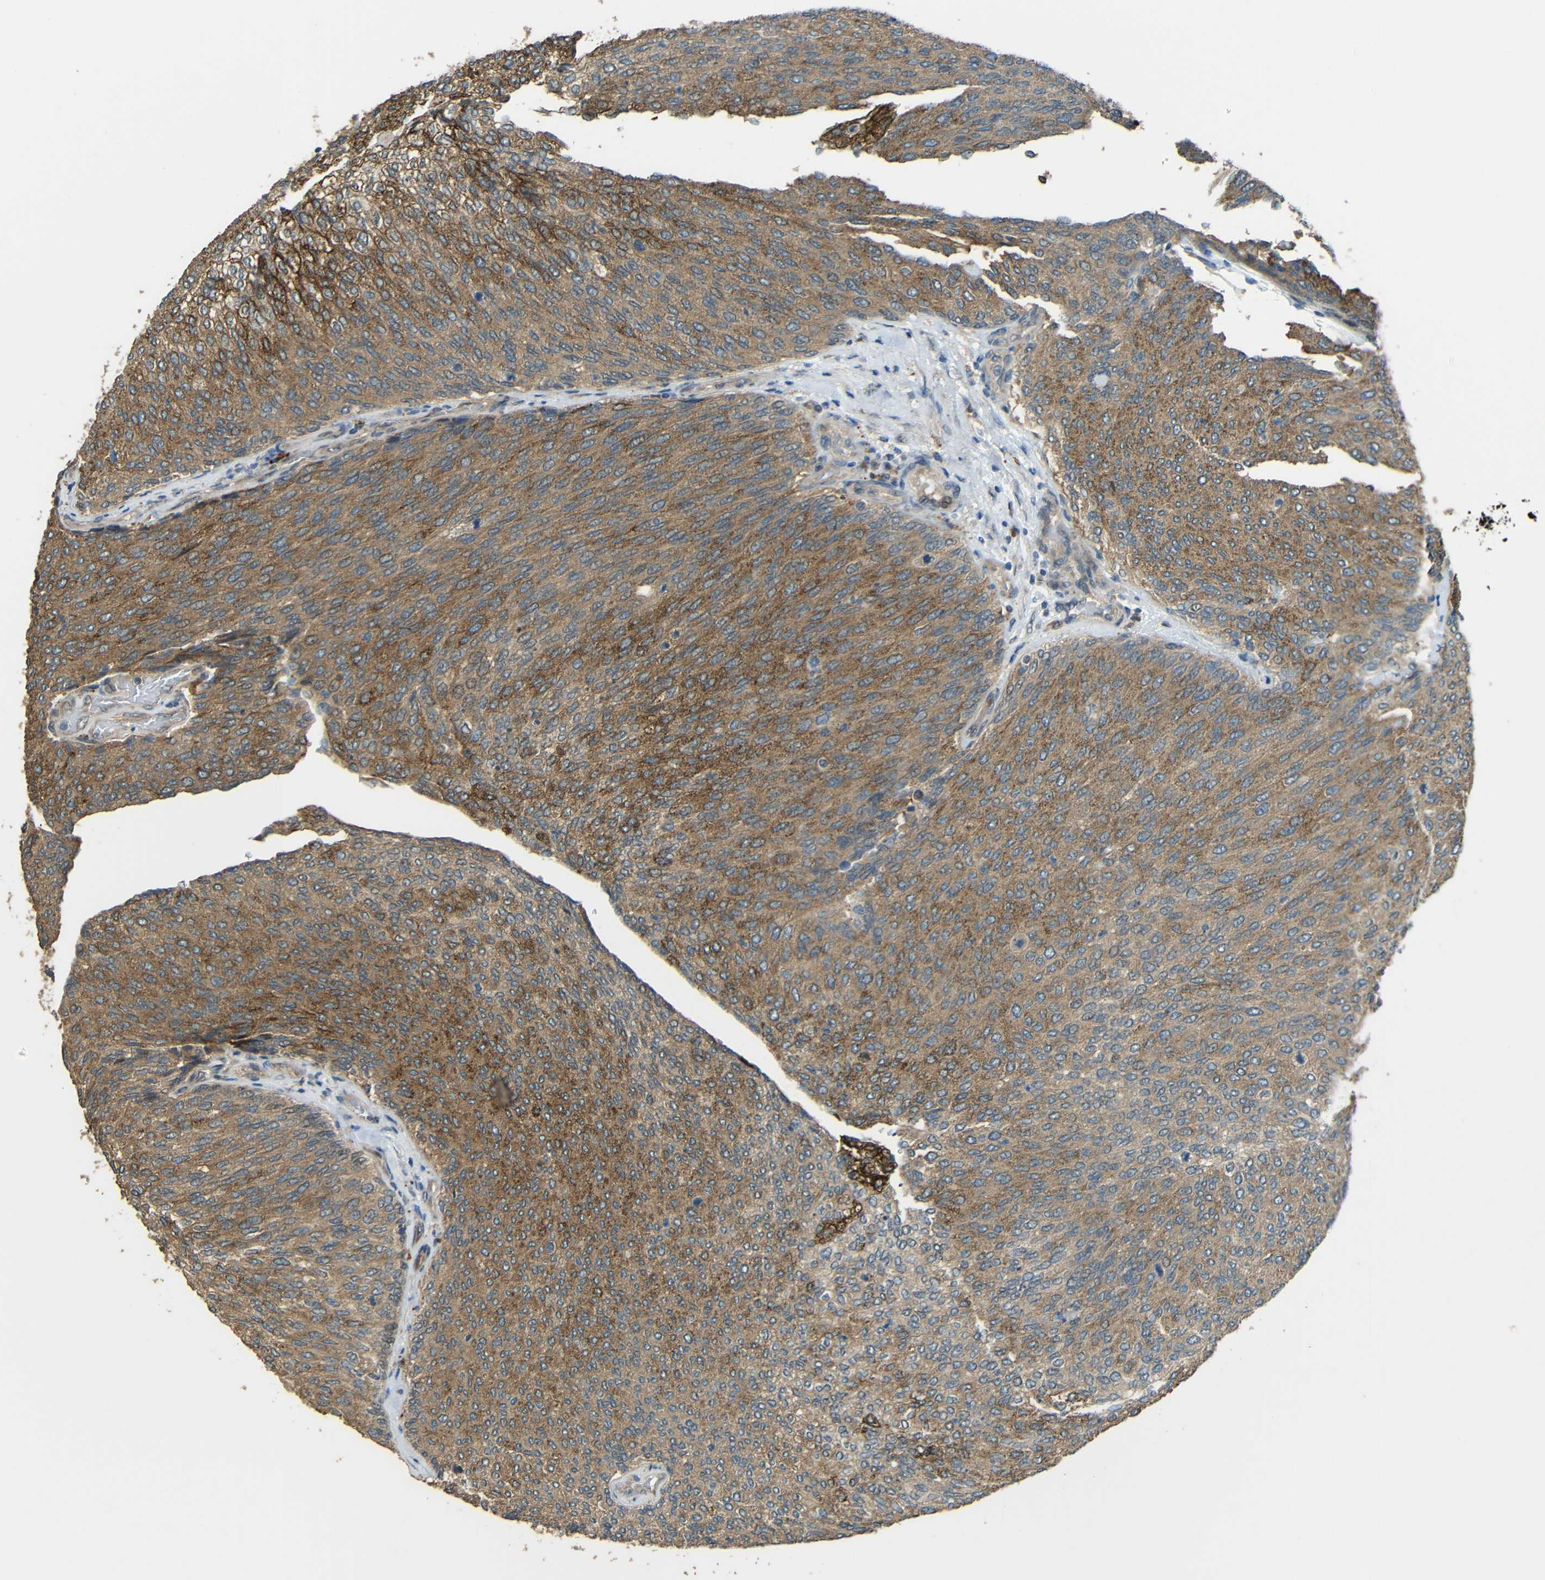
{"staining": {"intensity": "moderate", "quantity": ">75%", "location": "cytoplasmic/membranous"}, "tissue": "urothelial cancer", "cell_type": "Tumor cells", "image_type": "cancer", "snomed": [{"axis": "morphology", "description": "Urothelial carcinoma, Low grade"}, {"axis": "topography", "description": "Urinary bladder"}], "caption": "A micrograph showing moderate cytoplasmic/membranous expression in about >75% of tumor cells in low-grade urothelial carcinoma, as visualized by brown immunohistochemical staining.", "gene": "ACACA", "patient": {"sex": "female", "age": 79}}